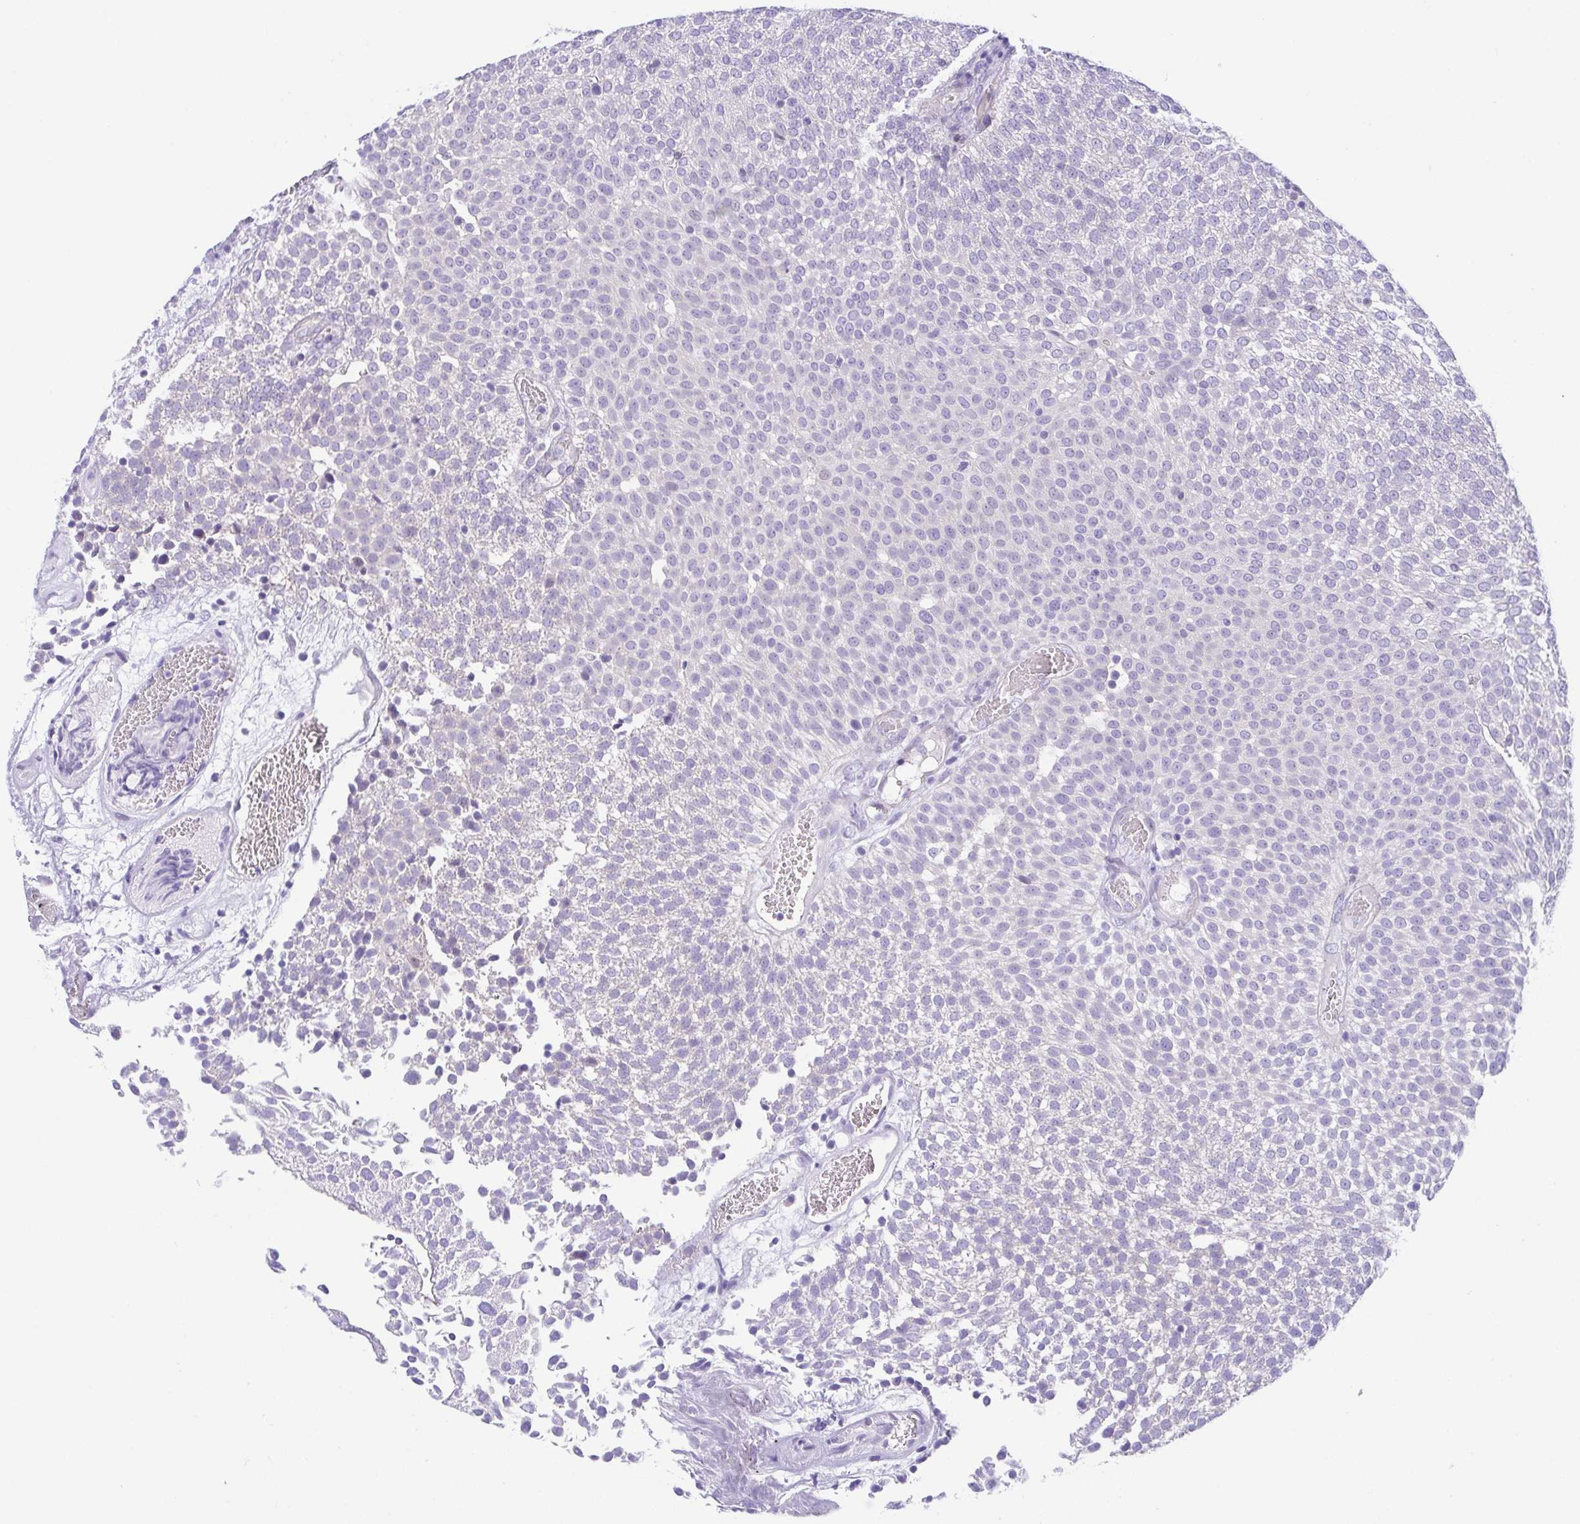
{"staining": {"intensity": "negative", "quantity": "none", "location": "none"}, "tissue": "urothelial cancer", "cell_type": "Tumor cells", "image_type": "cancer", "snomed": [{"axis": "morphology", "description": "Urothelial carcinoma, Low grade"}, {"axis": "topography", "description": "Urinary bladder"}], "caption": "Immunohistochemistry histopathology image of neoplastic tissue: human urothelial cancer stained with DAB (3,3'-diaminobenzidine) exhibits no significant protein staining in tumor cells.", "gene": "LUZP4", "patient": {"sex": "female", "age": 79}}